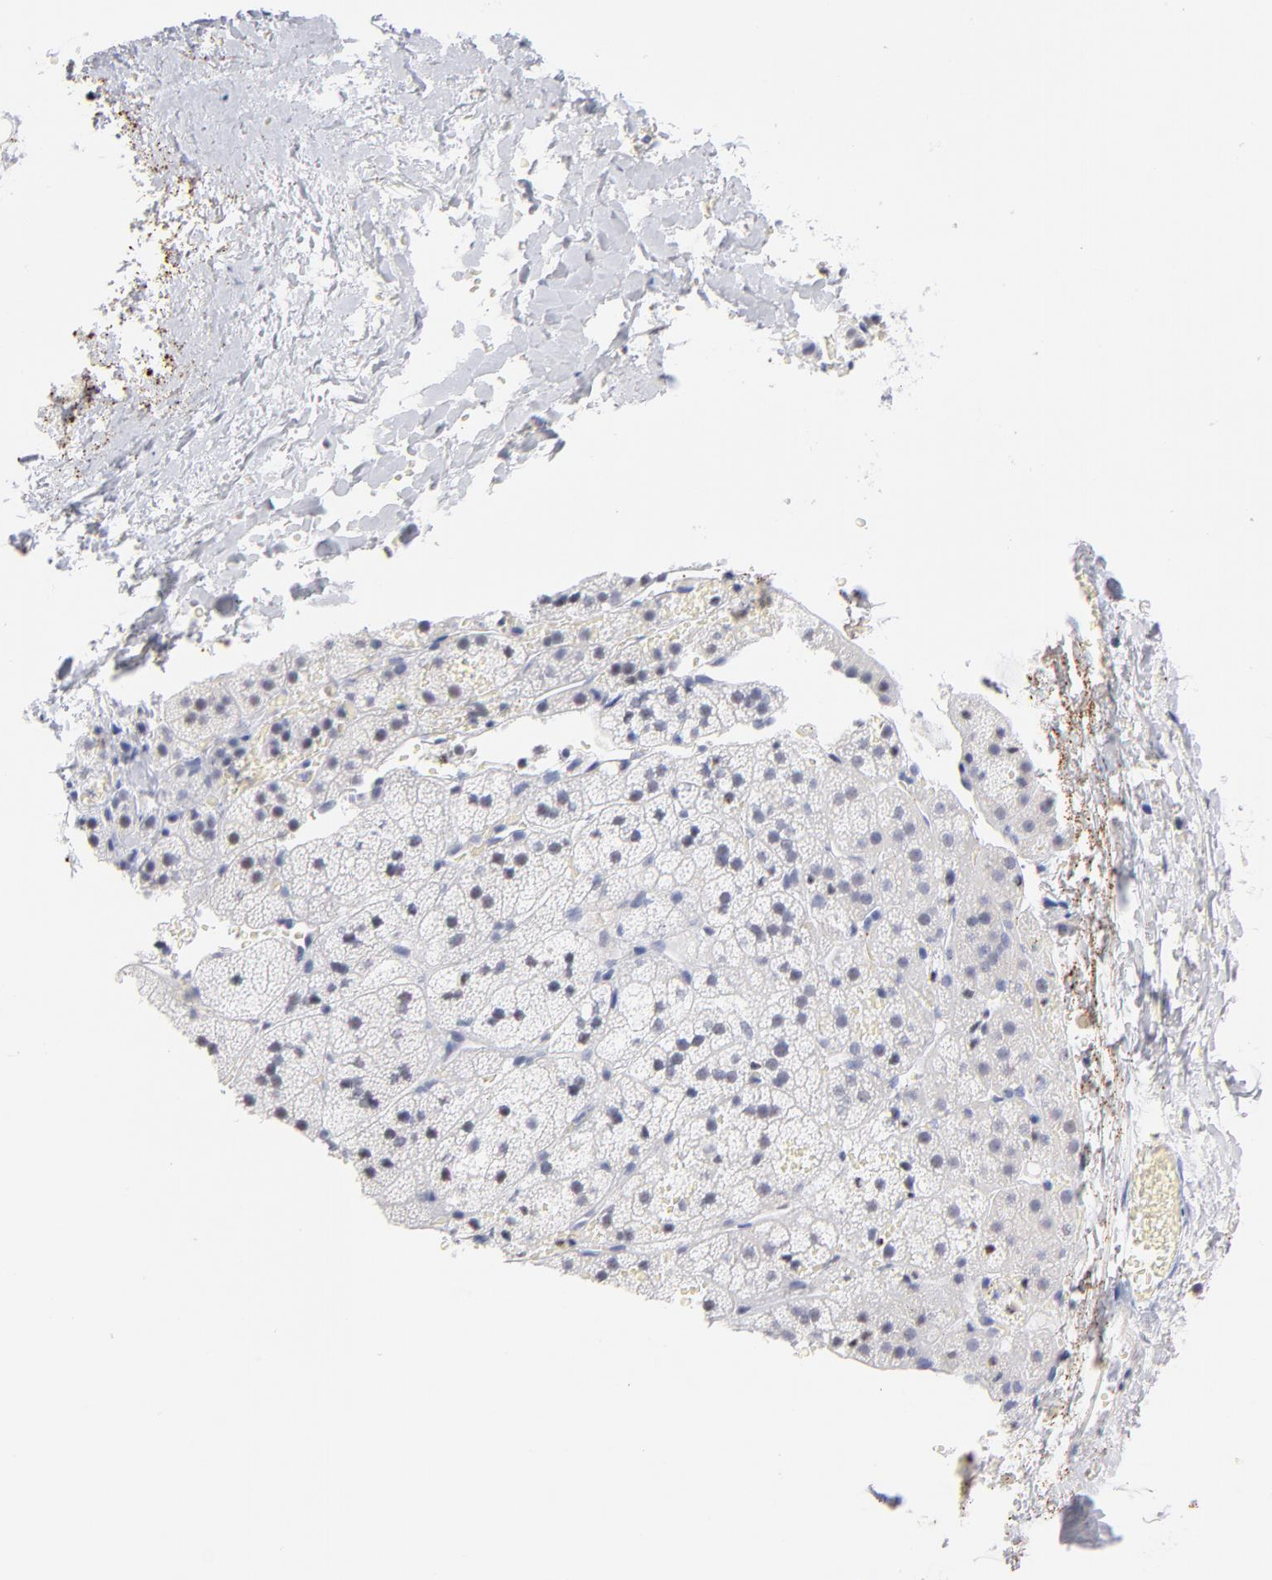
{"staining": {"intensity": "negative", "quantity": "none", "location": "none"}, "tissue": "adrenal gland", "cell_type": "Glandular cells", "image_type": "normal", "snomed": [{"axis": "morphology", "description": "Normal tissue, NOS"}, {"axis": "topography", "description": "Adrenal gland"}], "caption": "The immunohistochemistry micrograph has no significant positivity in glandular cells of adrenal gland.", "gene": "KHNYN", "patient": {"sex": "female", "age": 44}}